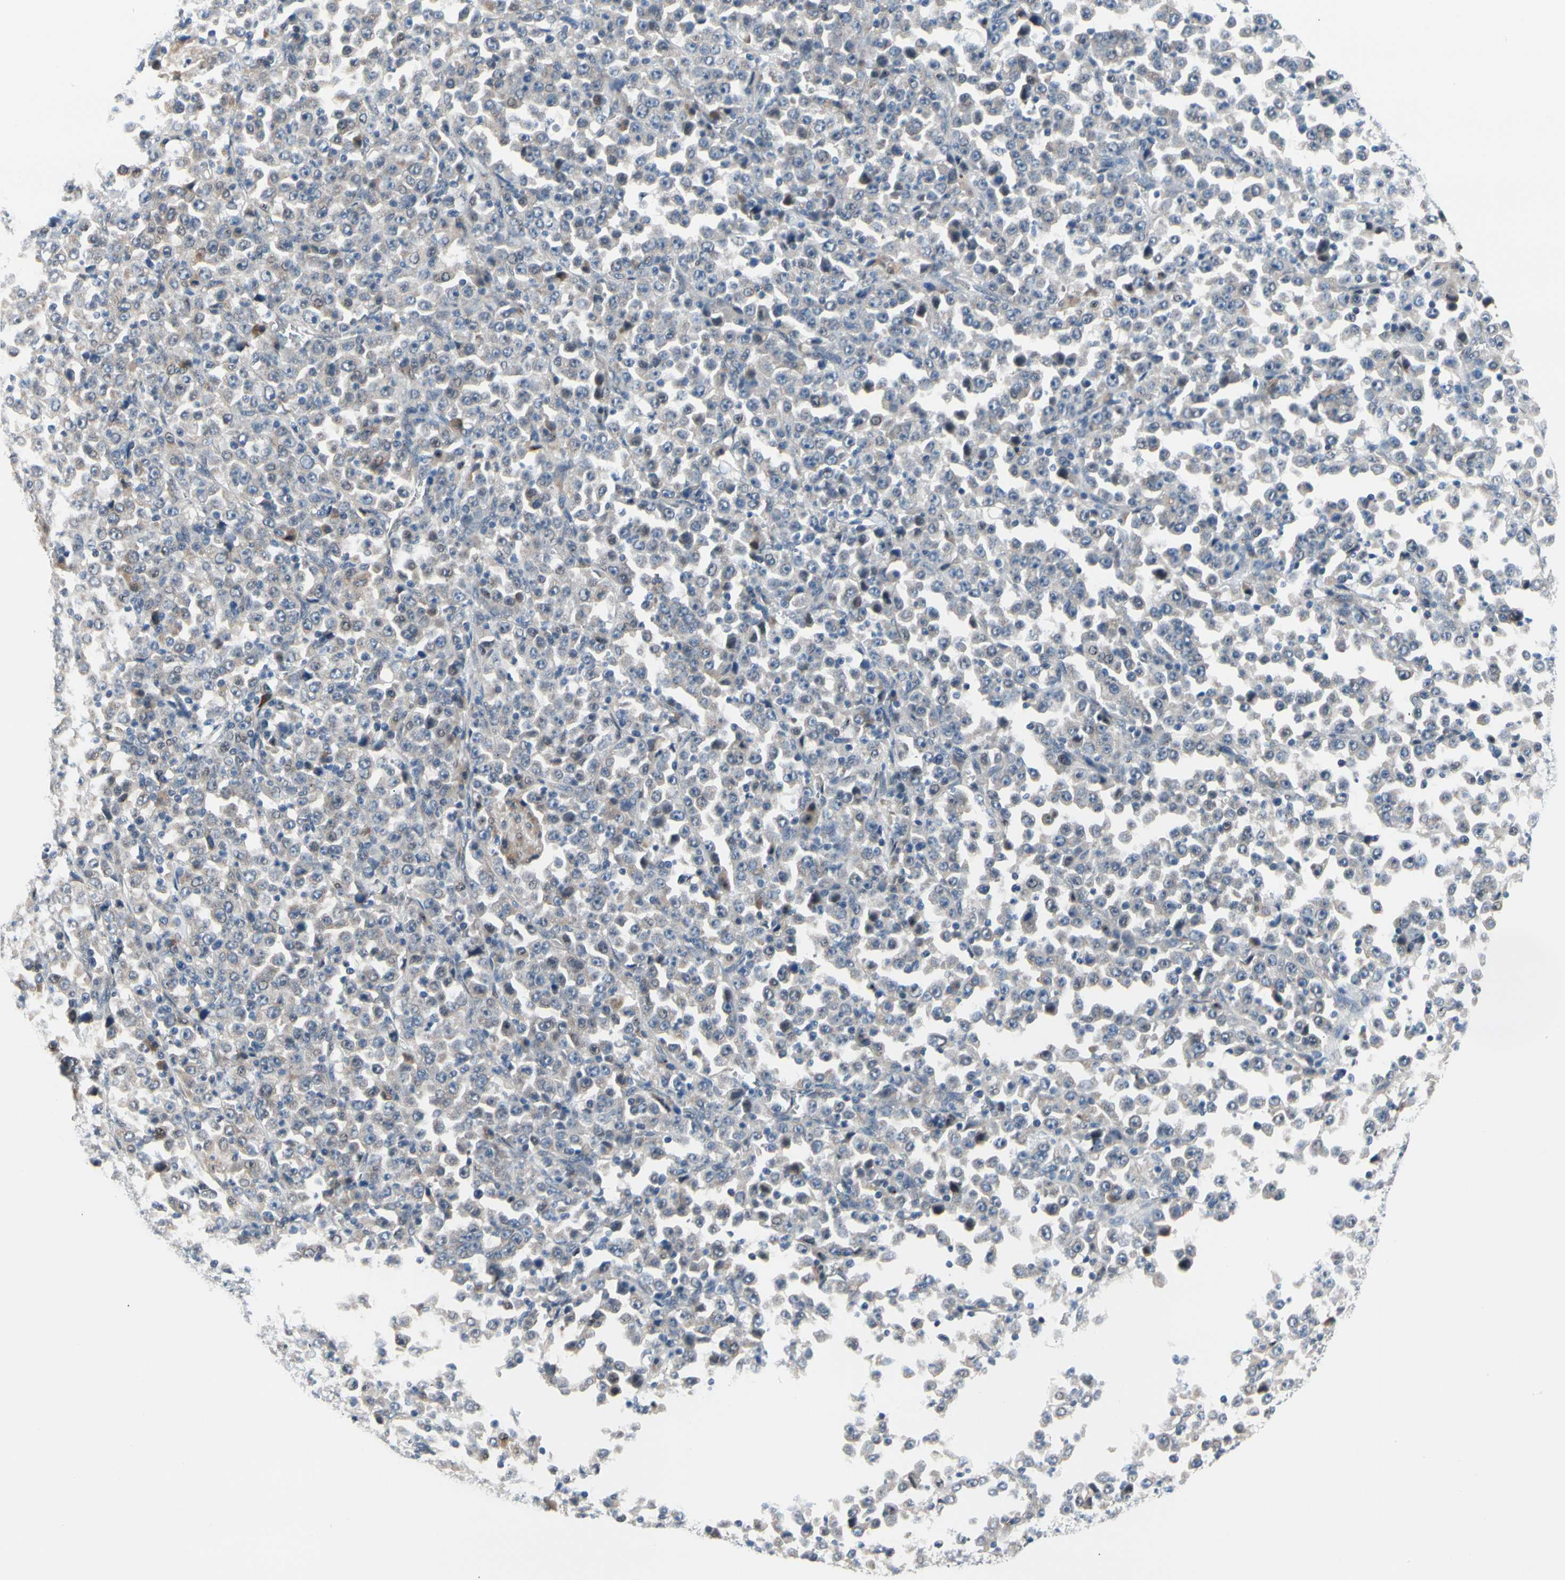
{"staining": {"intensity": "negative", "quantity": "none", "location": "none"}, "tissue": "stomach cancer", "cell_type": "Tumor cells", "image_type": "cancer", "snomed": [{"axis": "morphology", "description": "Normal tissue, NOS"}, {"axis": "morphology", "description": "Adenocarcinoma, NOS"}, {"axis": "topography", "description": "Stomach, upper"}, {"axis": "topography", "description": "Stomach"}], "caption": "Protein analysis of stomach cancer displays no significant expression in tumor cells.", "gene": "NFASC", "patient": {"sex": "male", "age": 59}}